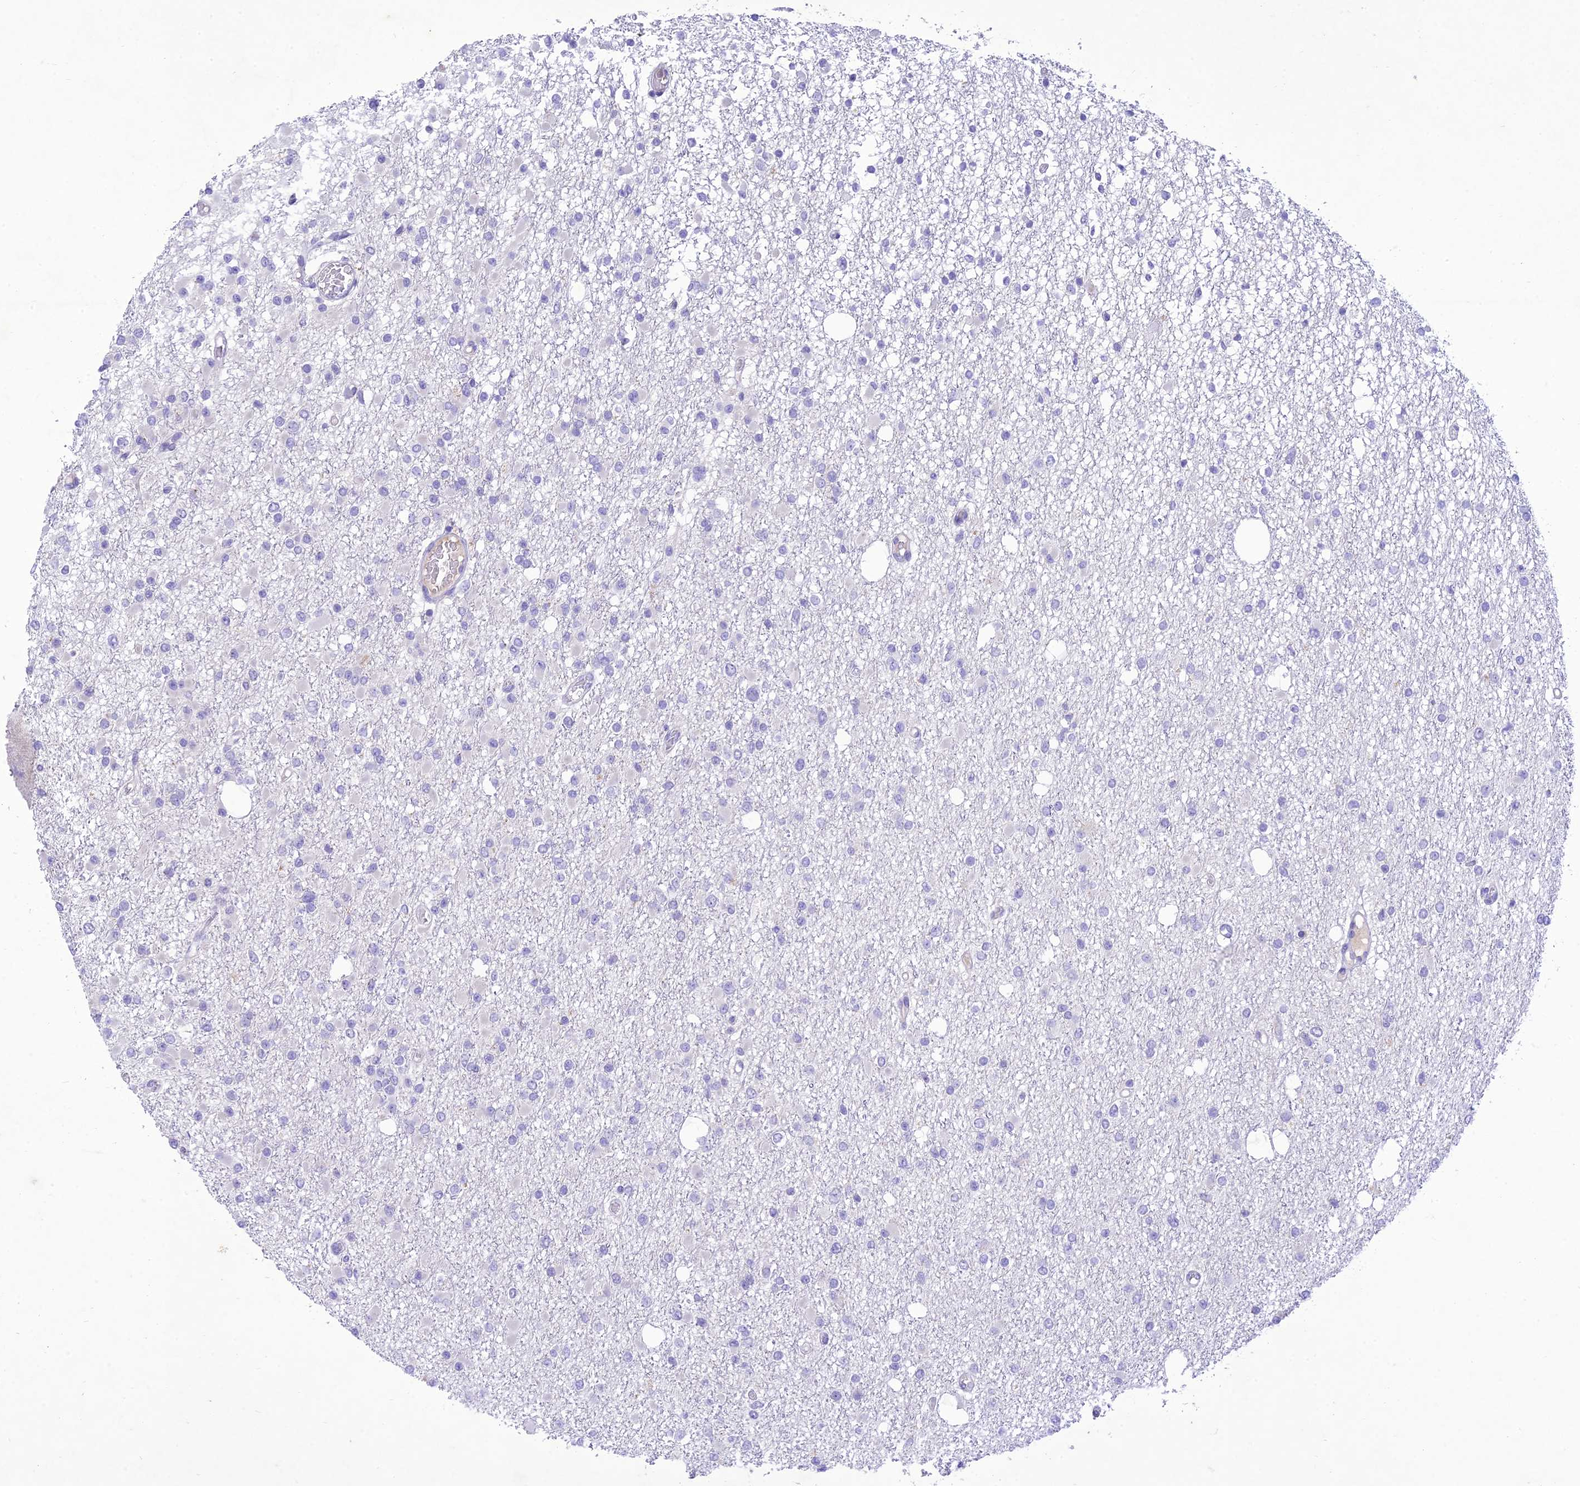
{"staining": {"intensity": "negative", "quantity": "none", "location": "none"}, "tissue": "glioma", "cell_type": "Tumor cells", "image_type": "cancer", "snomed": [{"axis": "morphology", "description": "Glioma, malignant, Low grade"}, {"axis": "topography", "description": "Brain"}], "caption": "IHC of human malignant glioma (low-grade) displays no staining in tumor cells.", "gene": "SLC13A5", "patient": {"sex": "female", "age": 22}}